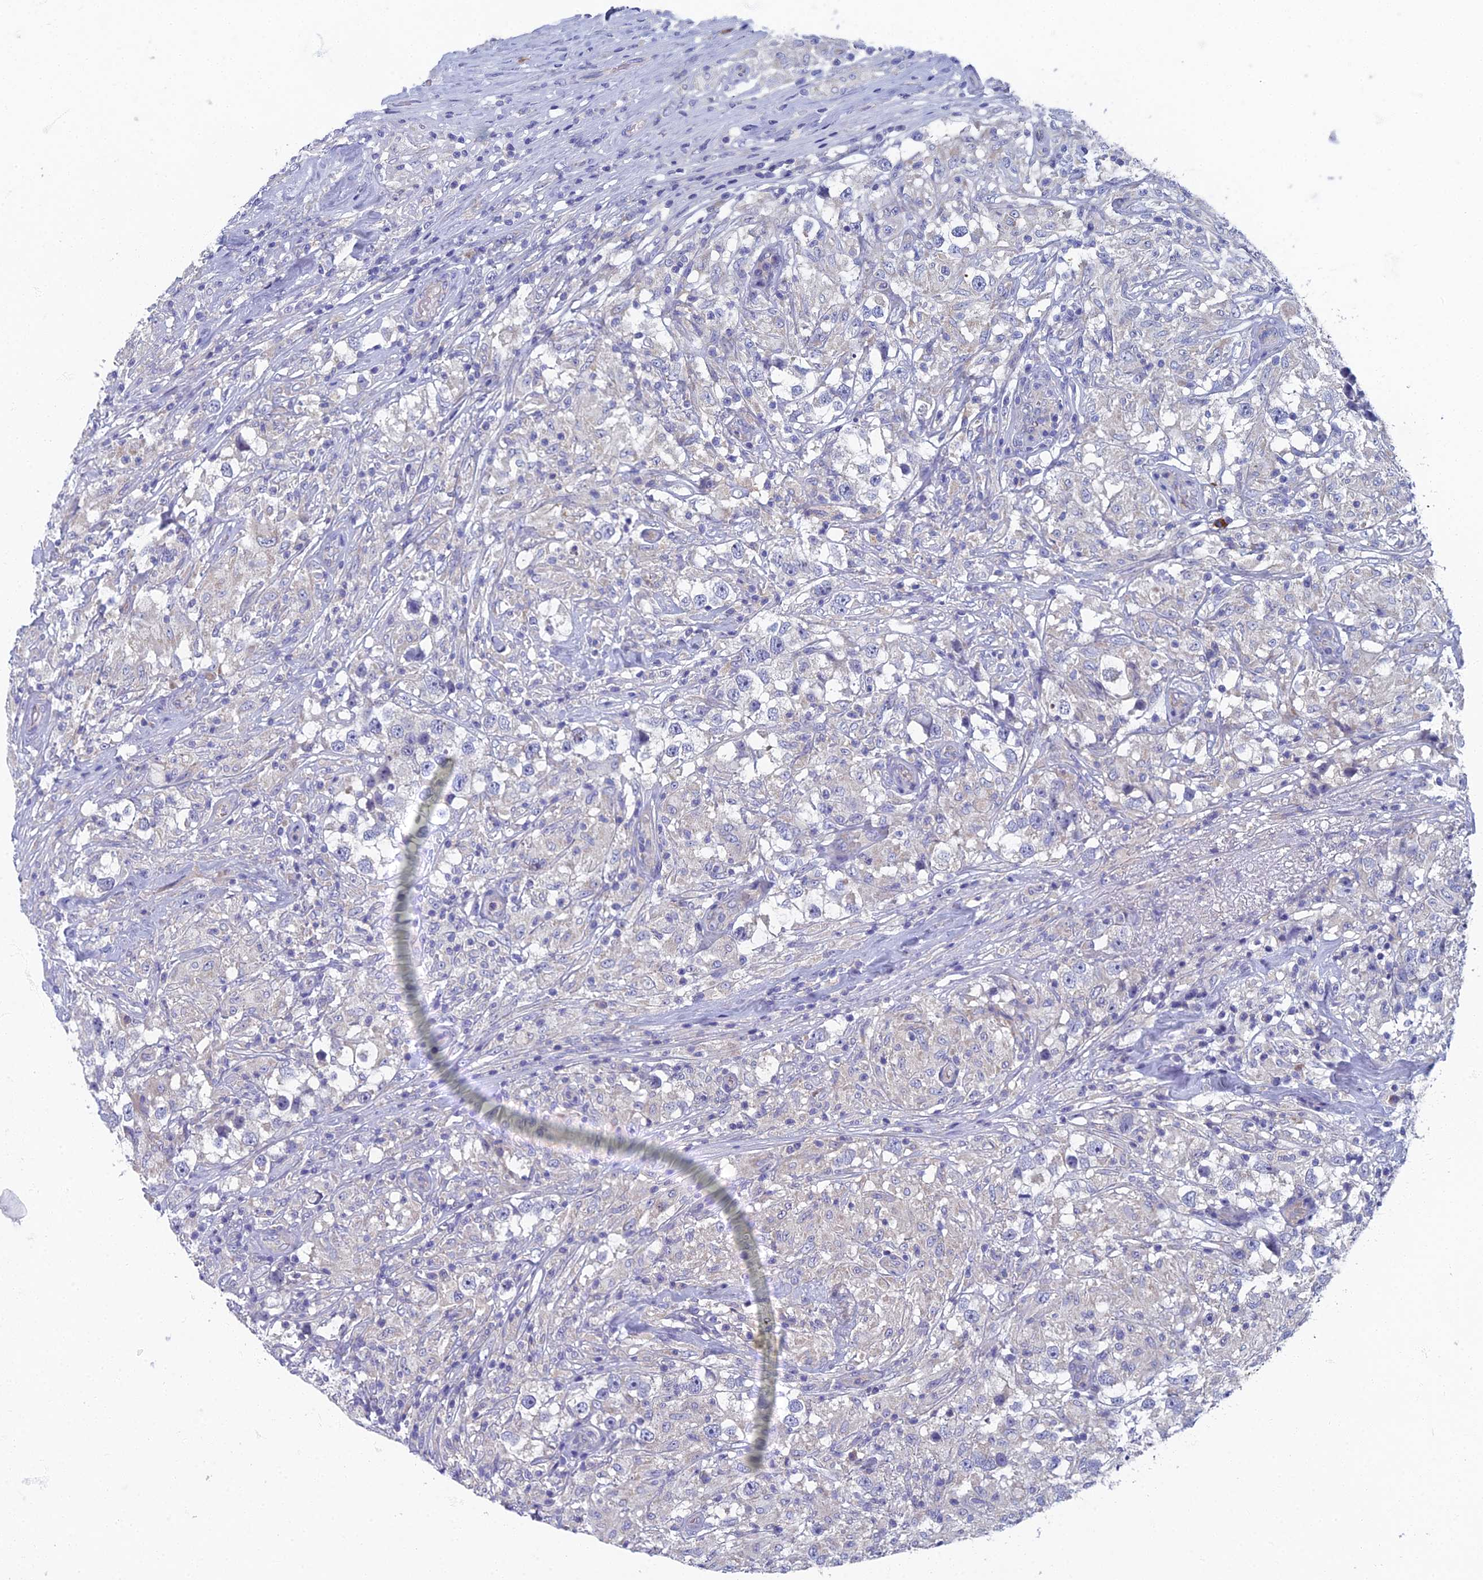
{"staining": {"intensity": "negative", "quantity": "none", "location": "none"}, "tissue": "testis cancer", "cell_type": "Tumor cells", "image_type": "cancer", "snomed": [{"axis": "morphology", "description": "Seminoma, NOS"}, {"axis": "topography", "description": "Testis"}], "caption": "Human testis cancer stained for a protein using immunohistochemistry displays no positivity in tumor cells.", "gene": "SPIN4", "patient": {"sex": "male", "age": 46}}